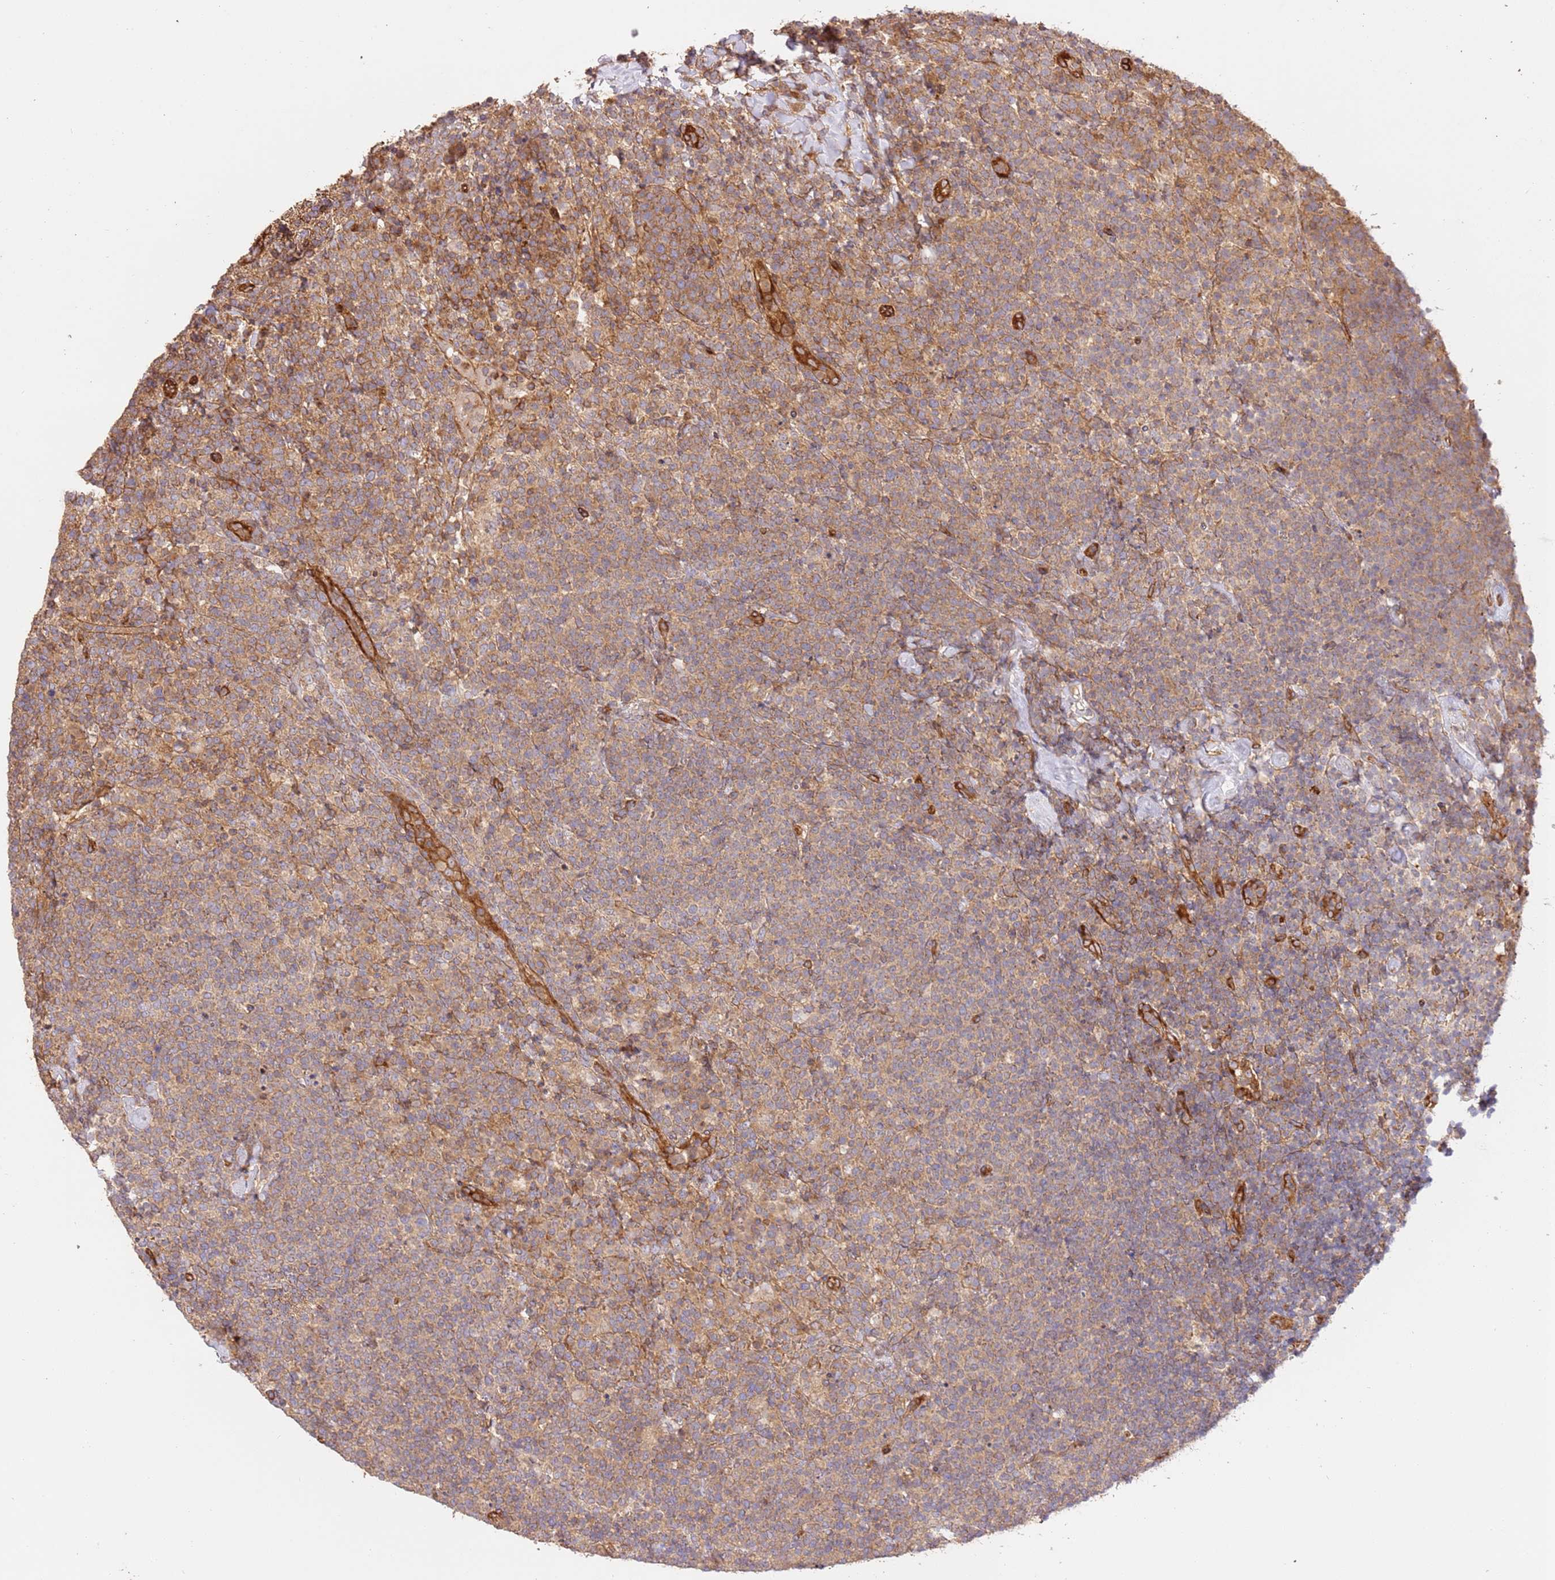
{"staining": {"intensity": "moderate", "quantity": ">75%", "location": "cytoplasmic/membranous"}, "tissue": "lymphoma", "cell_type": "Tumor cells", "image_type": "cancer", "snomed": [{"axis": "morphology", "description": "Malignant lymphoma, non-Hodgkin's type, High grade"}, {"axis": "topography", "description": "Lymph node"}], "caption": "Protein staining of high-grade malignant lymphoma, non-Hodgkin's type tissue reveals moderate cytoplasmic/membranous expression in approximately >75% of tumor cells. The protein of interest is stained brown, and the nuclei are stained in blue (DAB IHC with brightfield microscopy, high magnification).", "gene": "ZBTB39", "patient": {"sex": "male", "age": 61}}